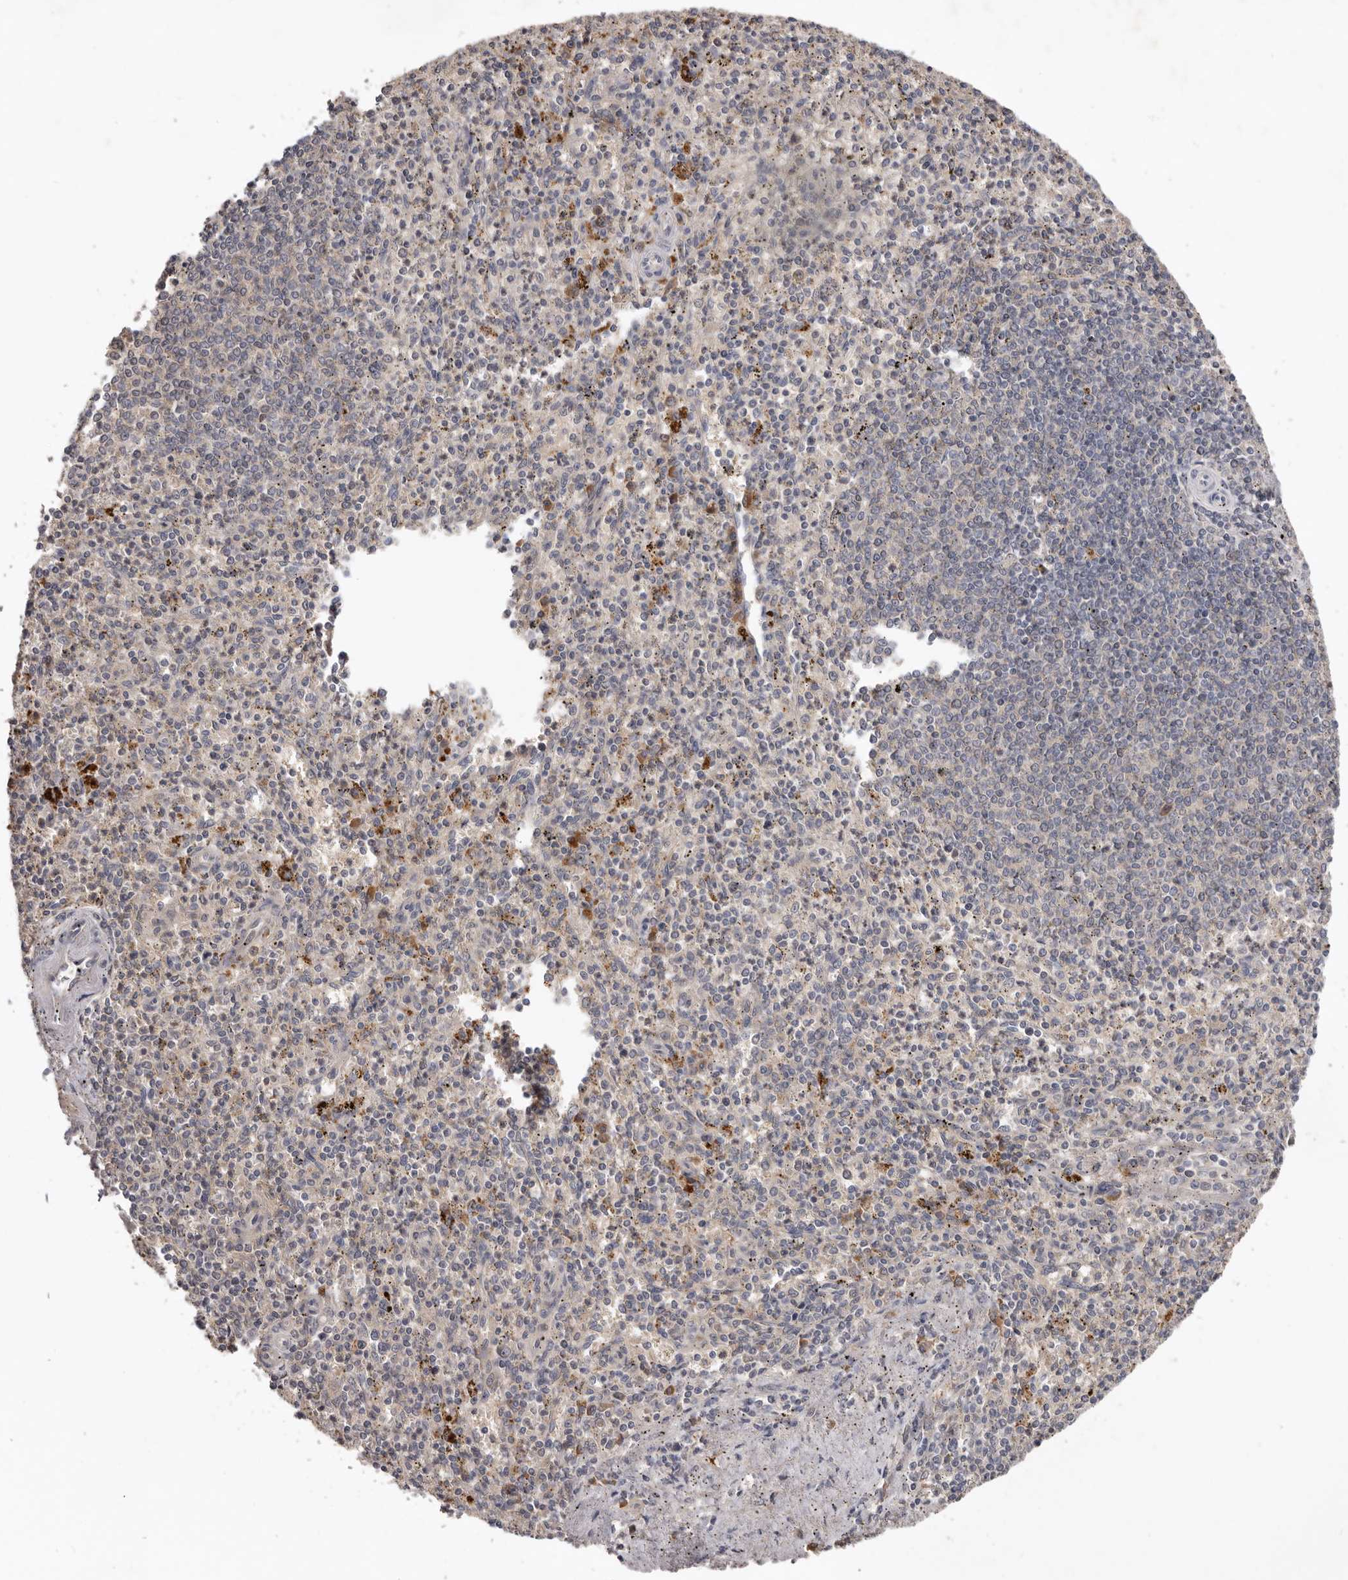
{"staining": {"intensity": "moderate", "quantity": "<25%", "location": "cytoplasmic/membranous"}, "tissue": "spleen", "cell_type": "Cells in red pulp", "image_type": "normal", "snomed": [{"axis": "morphology", "description": "Normal tissue, NOS"}, {"axis": "topography", "description": "Spleen"}], "caption": "DAB (3,3'-diaminobenzidine) immunohistochemical staining of normal spleen reveals moderate cytoplasmic/membranous protein positivity in about <25% of cells in red pulp.", "gene": "NMUR1", "patient": {"sex": "male", "age": 72}}